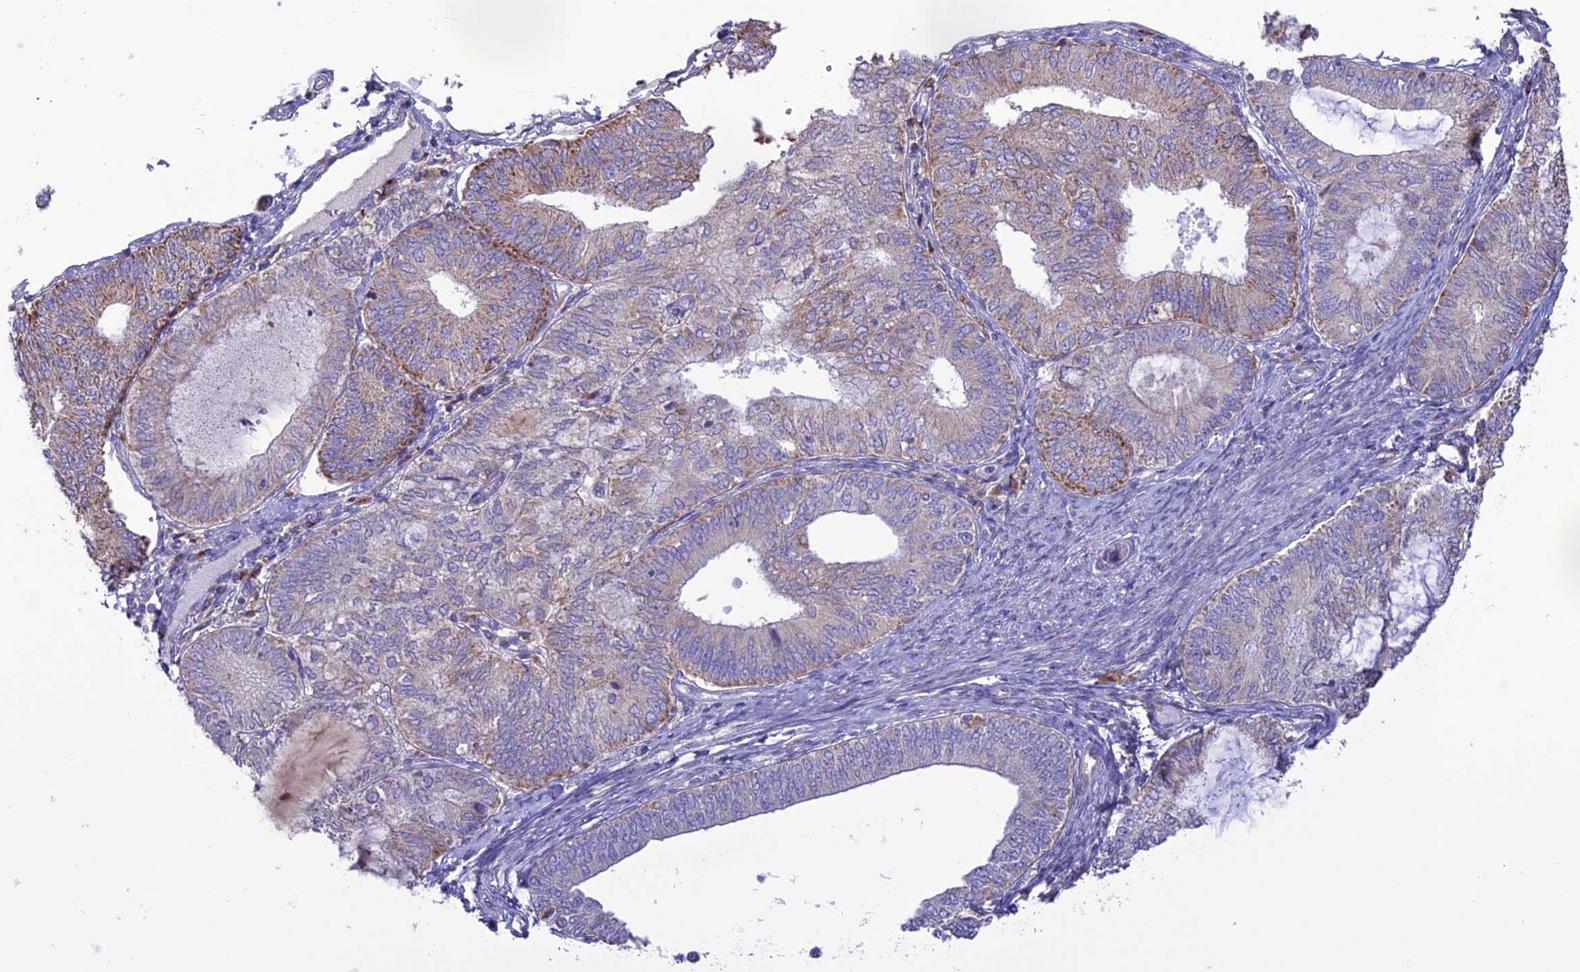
{"staining": {"intensity": "moderate", "quantity": "<25%", "location": "cytoplasmic/membranous"}, "tissue": "endometrial cancer", "cell_type": "Tumor cells", "image_type": "cancer", "snomed": [{"axis": "morphology", "description": "Adenocarcinoma, NOS"}, {"axis": "topography", "description": "Endometrium"}], "caption": "Moderate cytoplasmic/membranous protein positivity is present in approximately <25% of tumor cells in endometrial cancer.", "gene": "CLCN7", "patient": {"sex": "female", "age": 68}}